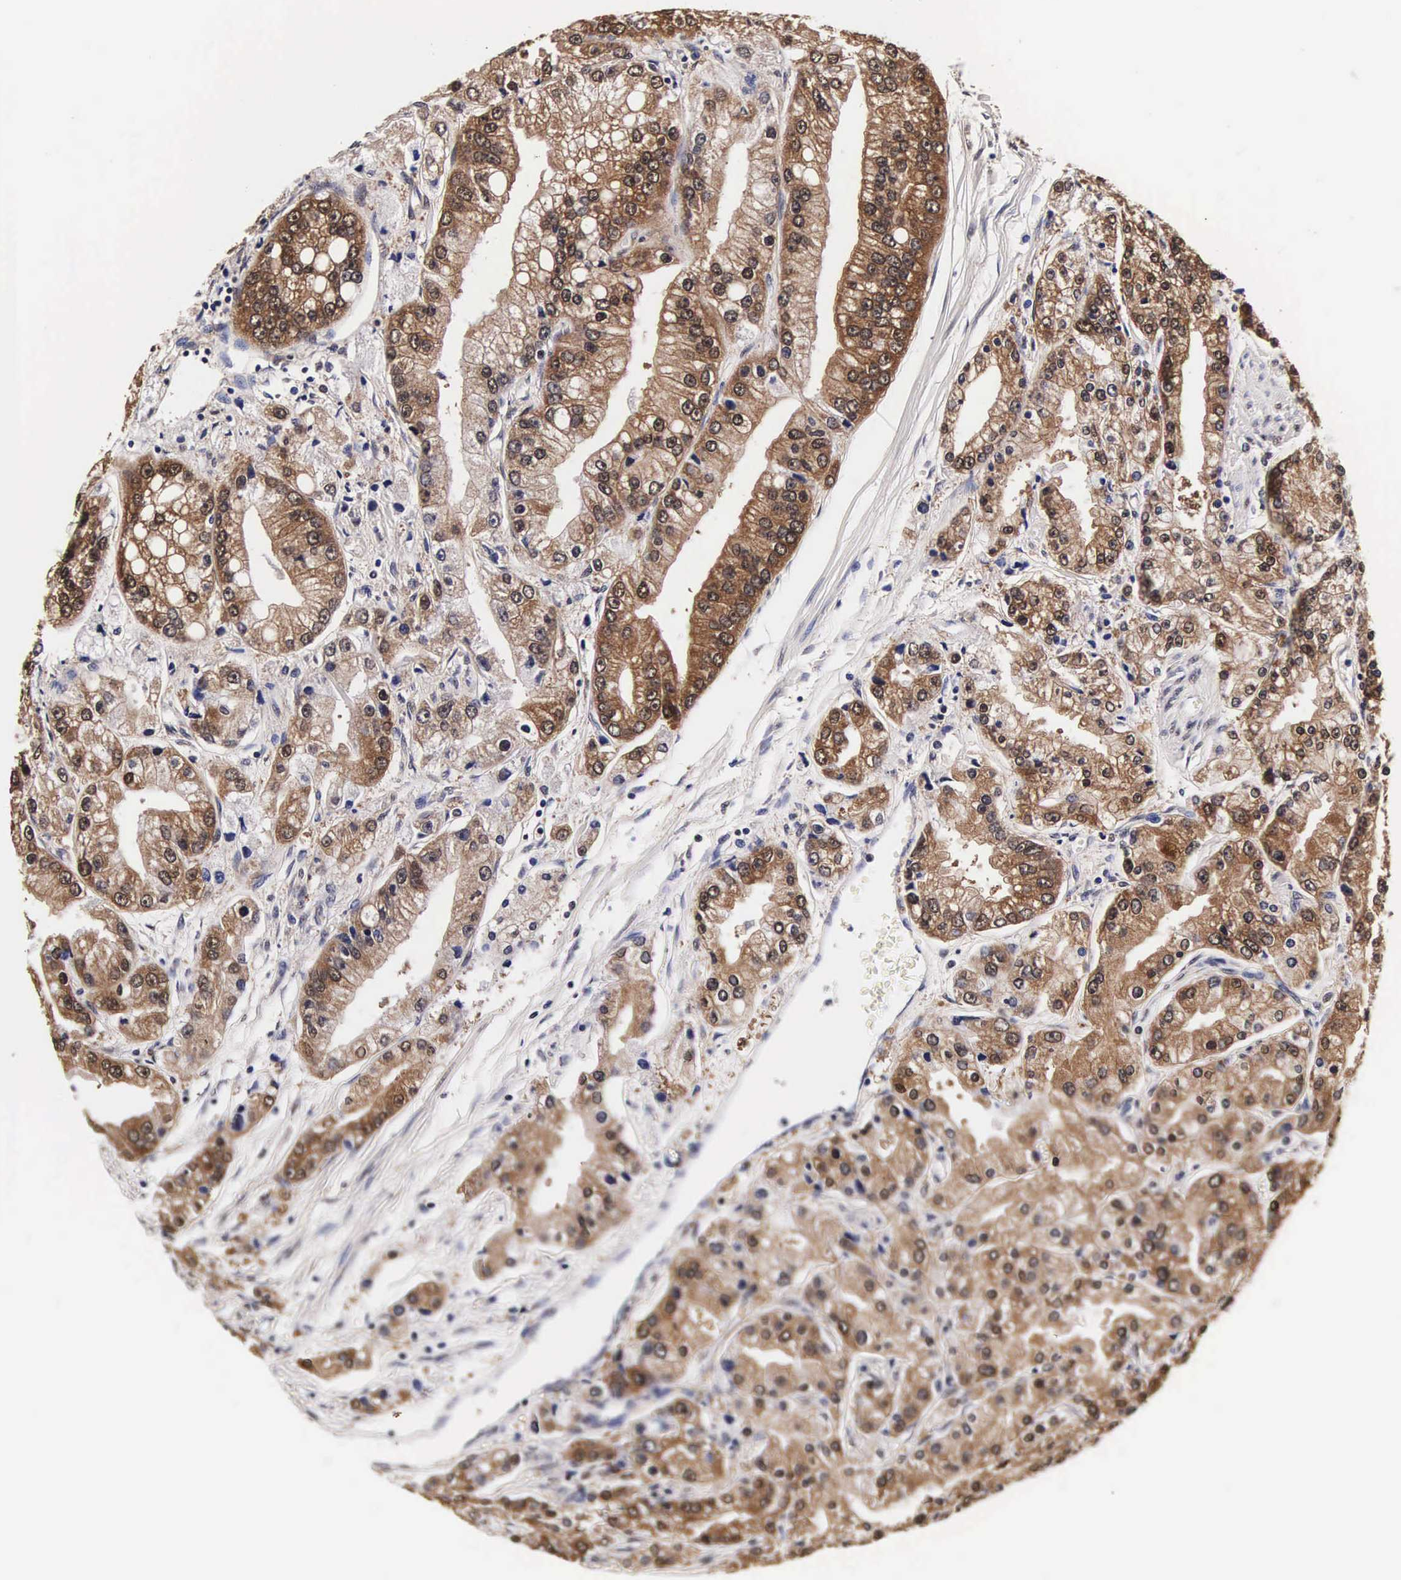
{"staining": {"intensity": "strong", "quantity": ">75%", "location": "cytoplasmic/membranous,nuclear"}, "tissue": "prostate cancer", "cell_type": "Tumor cells", "image_type": "cancer", "snomed": [{"axis": "morphology", "description": "Adenocarcinoma, Medium grade"}, {"axis": "topography", "description": "Prostate"}], "caption": "Protein analysis of prostate cancer tissue displays strong cytoplasmic/membranous and nuclear expression in approximately >75% of tumor cells. (DAB IHC, brown staining for protein, blue staining for nuclei).", "gene": "TECPR2", "patient": {"sex": "male", "age": 72}}